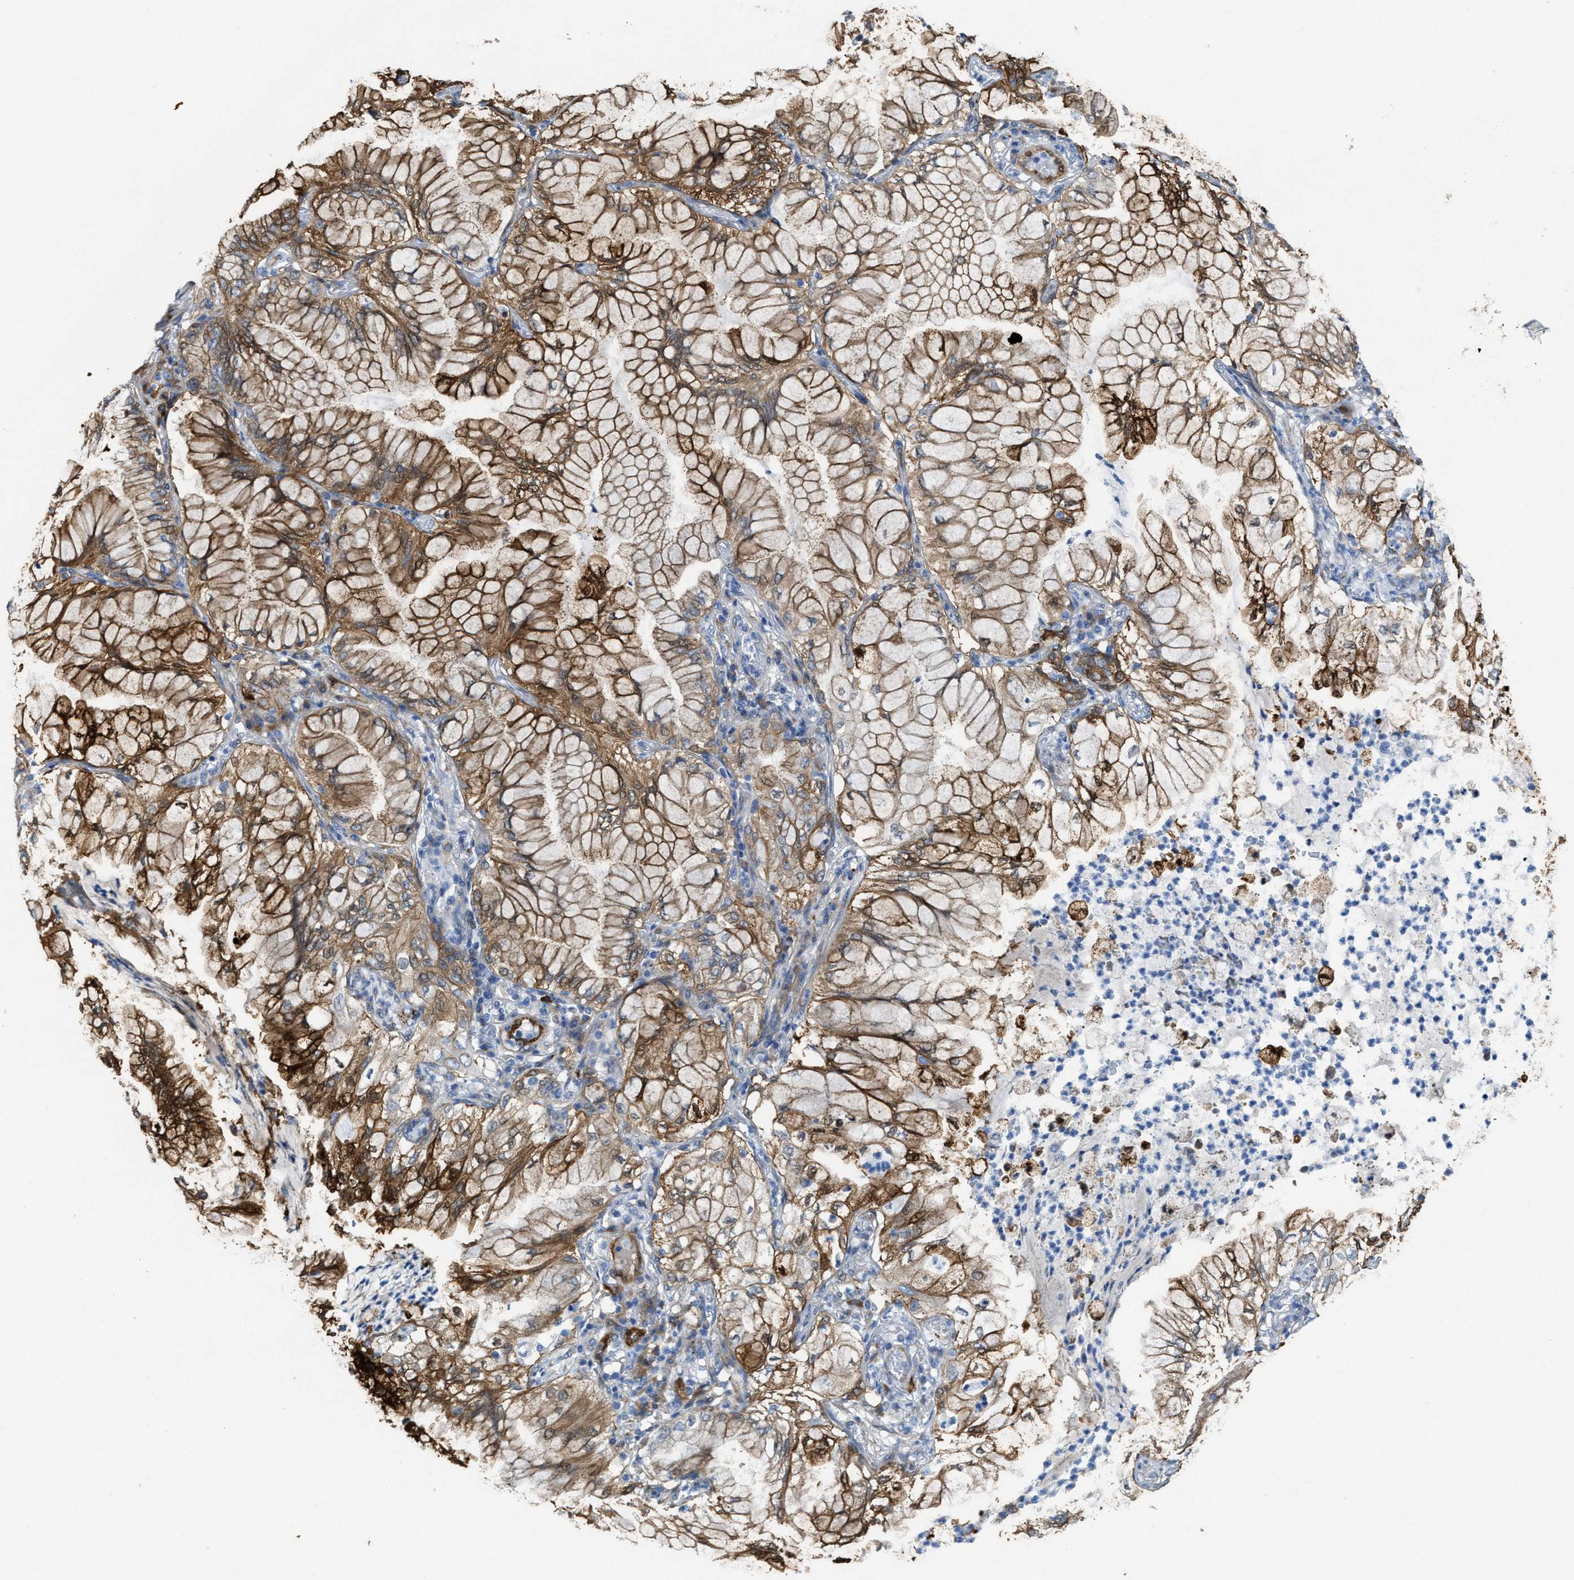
{"staining": {"intensity": "strong", "quantity": ">75%", "location": "cytoplasmic/membranous"}, "tissue": "lung cancer", "cell_type": "Tumor cells", "image_type": "cancer", "snomed": [{"axis": "morphology", "description": "Adenocarcinoma, NOS"}, {"axis": "topography", "description": "Lung"}], "caption": "Brown immunohistochemical staining in lung cancer displays strong cytoplasmic/membranous expression in about >75% of tumor cells. Immunohistochemistry (ihc) stains the protein in brown and the nuclei are stained blue.", "gene": "ASS1", "patient": {"sex": "female", "age": 70}}